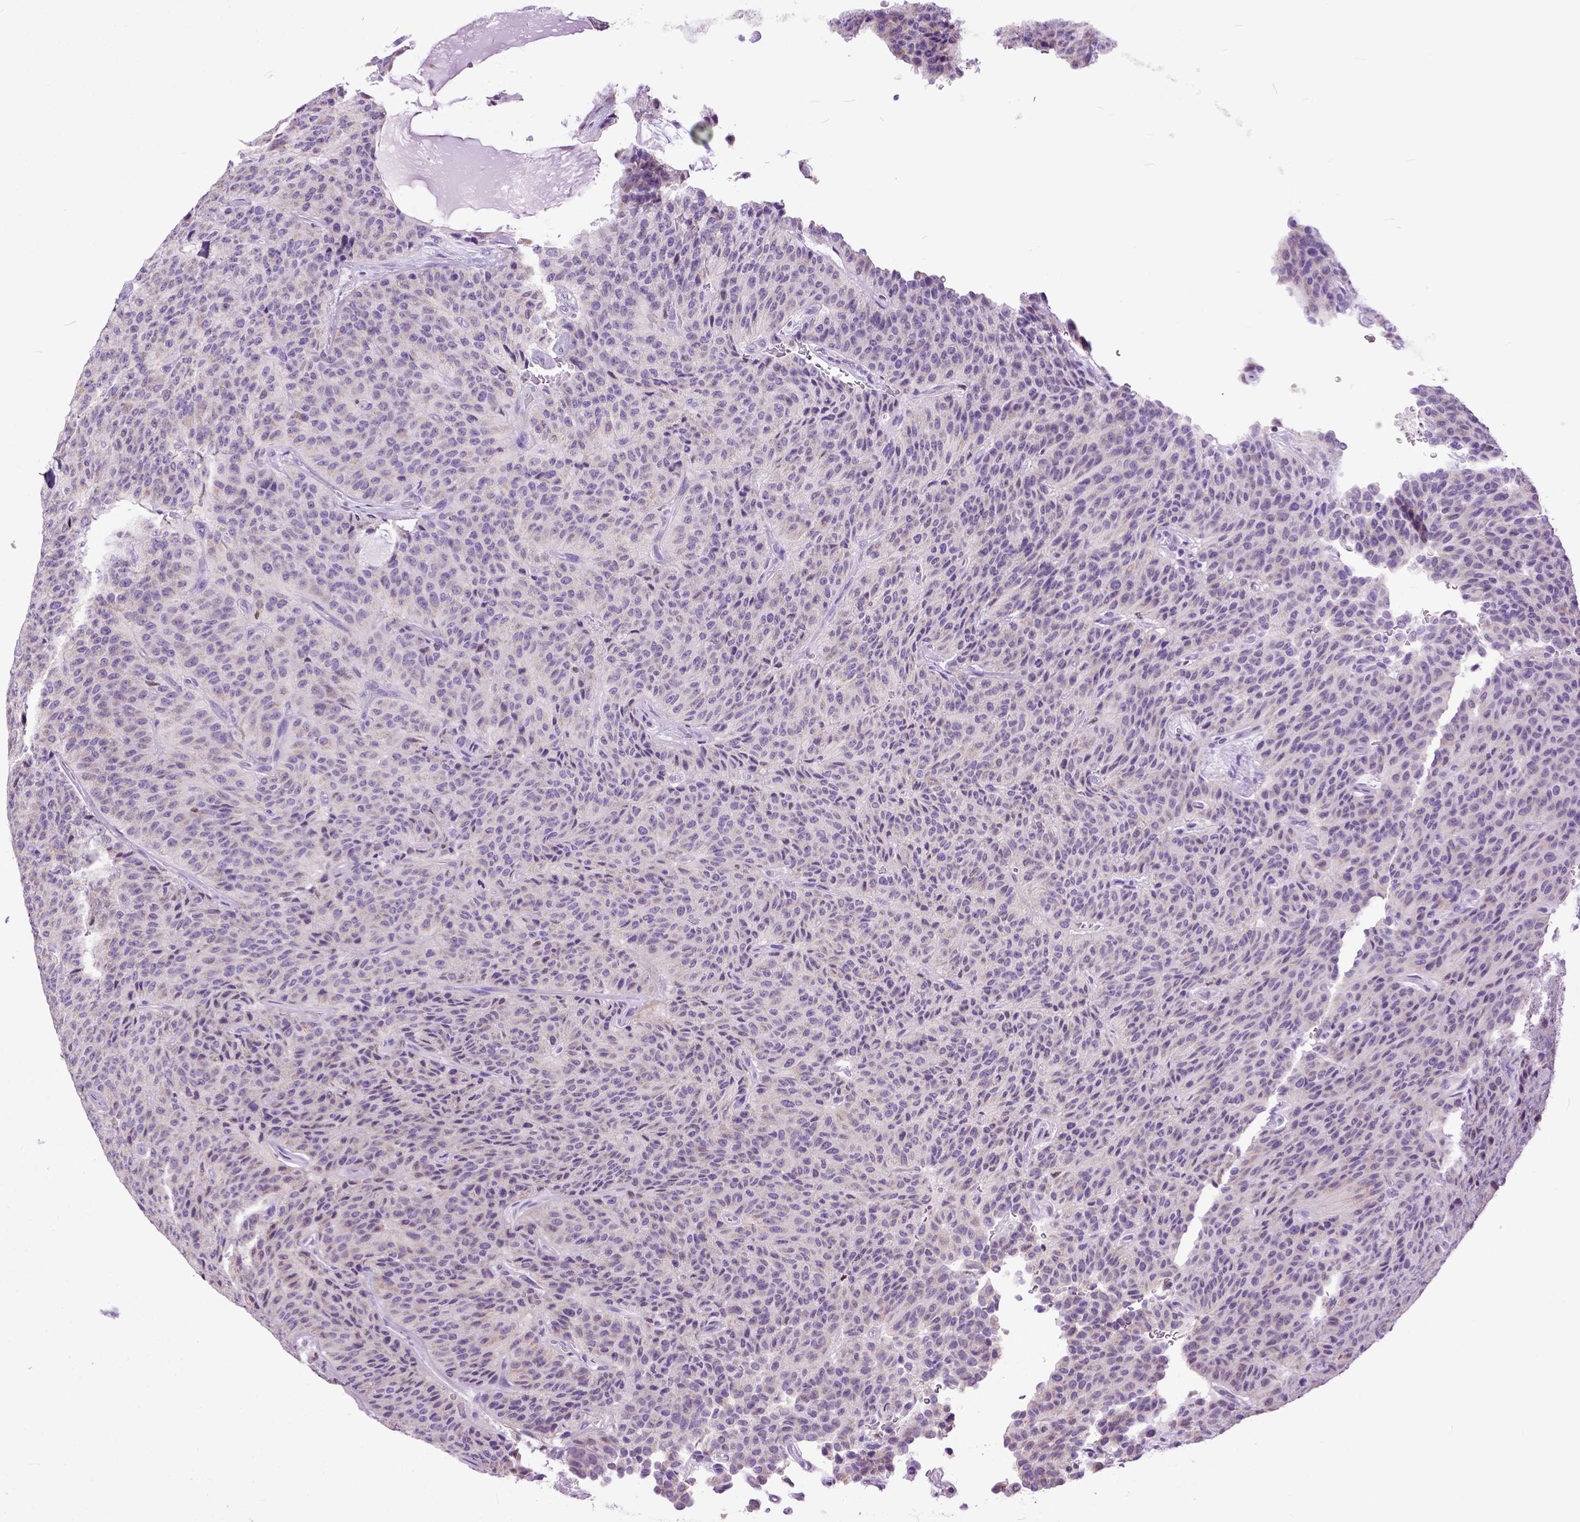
{"staining": {"intensity": "negative", "quantity": "none", "location": "none"}, "tissue": "carcinoid", "cell_type": "Tumor cells", "image_type": "cancer", "snomed": [{"axis": "morphology", "description": "Carcinoid, malignant, NOS"}, {"axis": "topography", "description": "Lung"}], "caption": "Immunohistochemical staining of human carcinoid shows no significant expression in tumor cells.", "gene": "CRB1", "patient": {"sex": "male", "age": 71}}